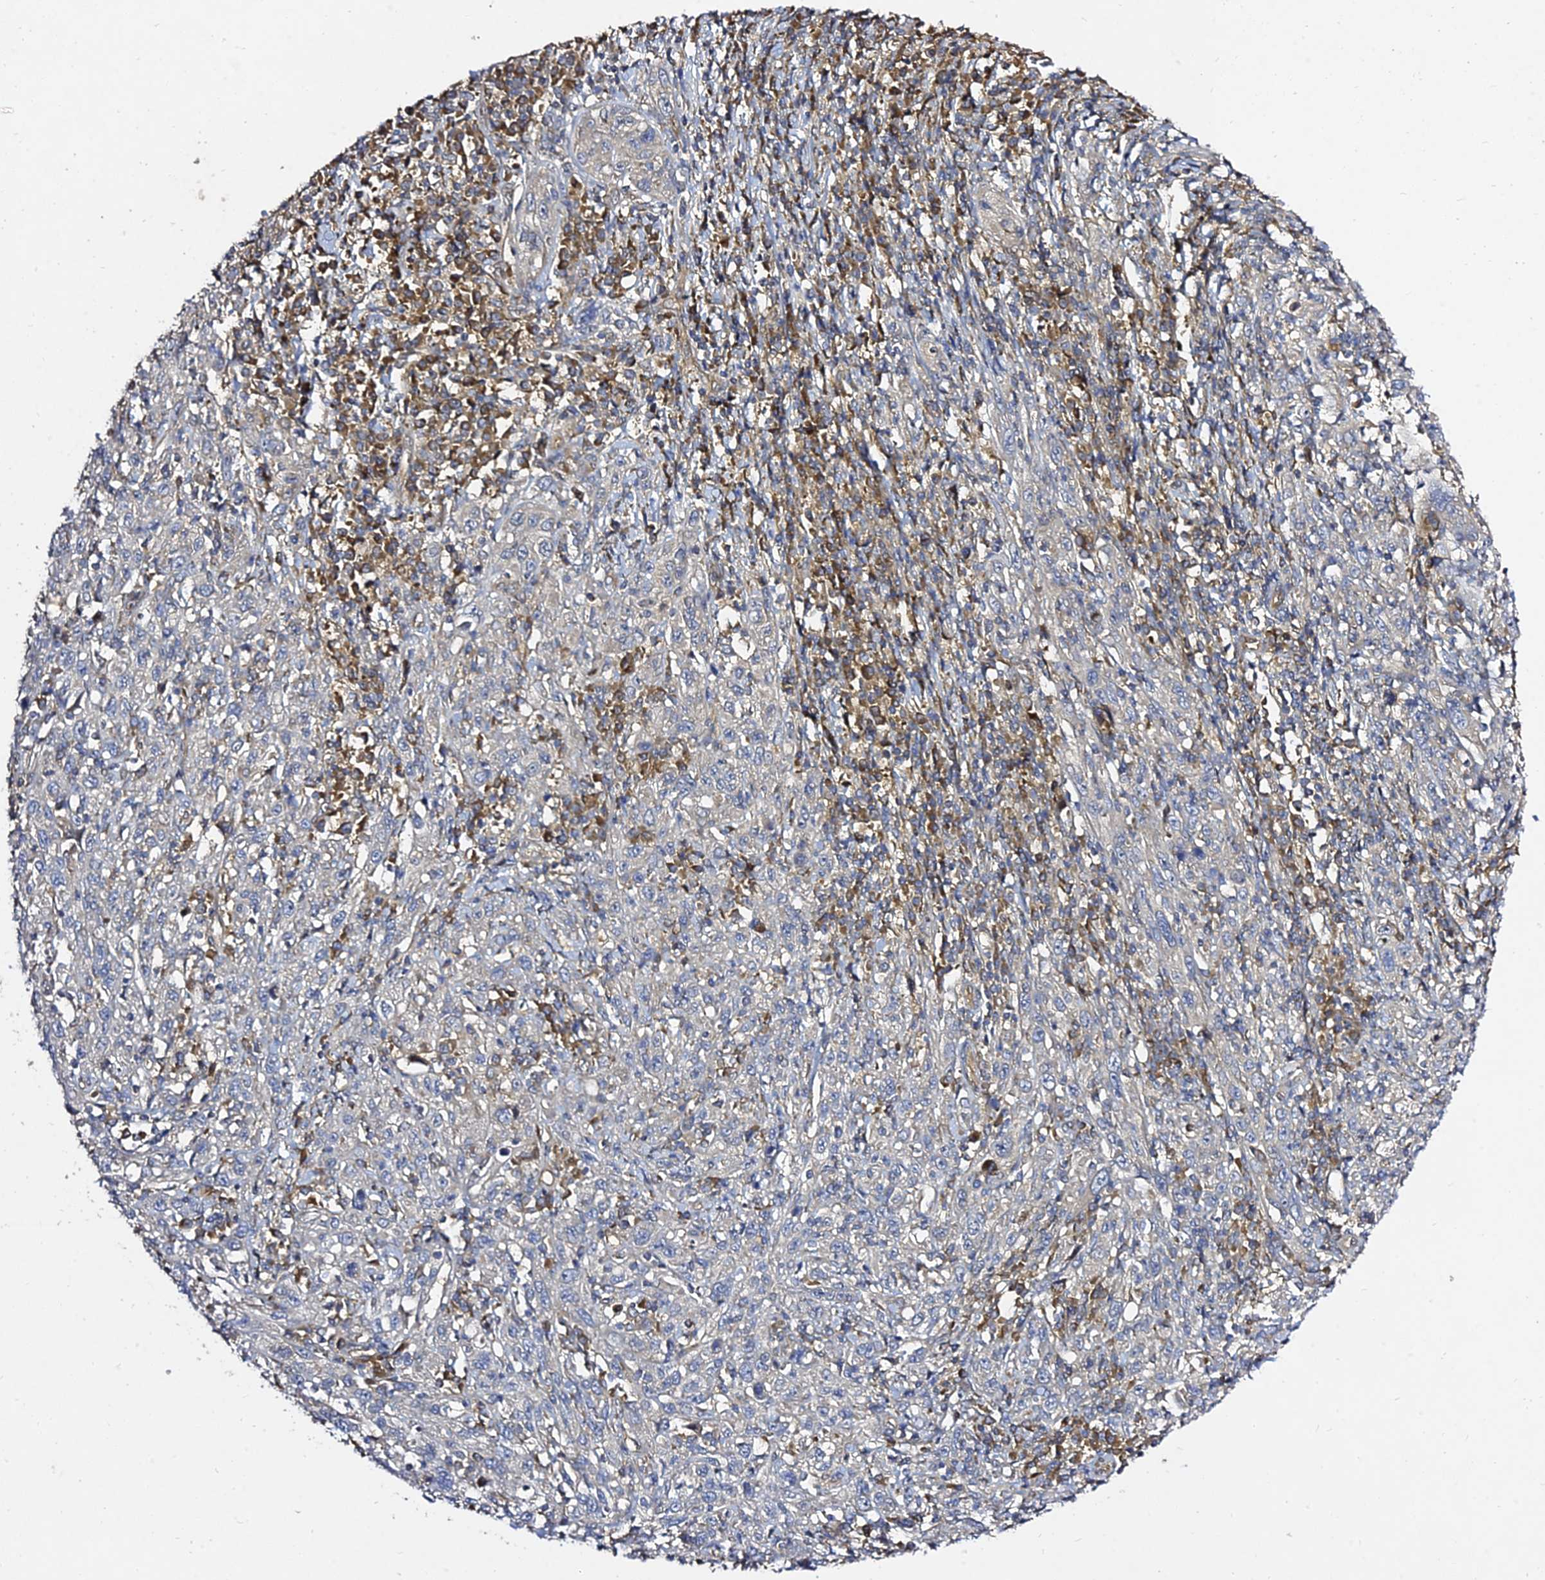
{"staining": {"intensity": "negative", "quantity": "none", "location": "none"}, "tissue": "cervical cancer", "cell_type": "Tumor cells", "image_type": "cancer", "snomed": [{"axis": "morphology", "description": "Squamous cell carcinoma, NOS"}, {"axis": "topography", "description": "Cervix"}], "caption": "The immunohistochemistry (IHC) photomicrograph has no significant expression in tumor cells of cervical cancer (squamous cell carcinoma) tissue.", "gene": "GRTP1", "patient": {"sex": "female", "age": 46}}